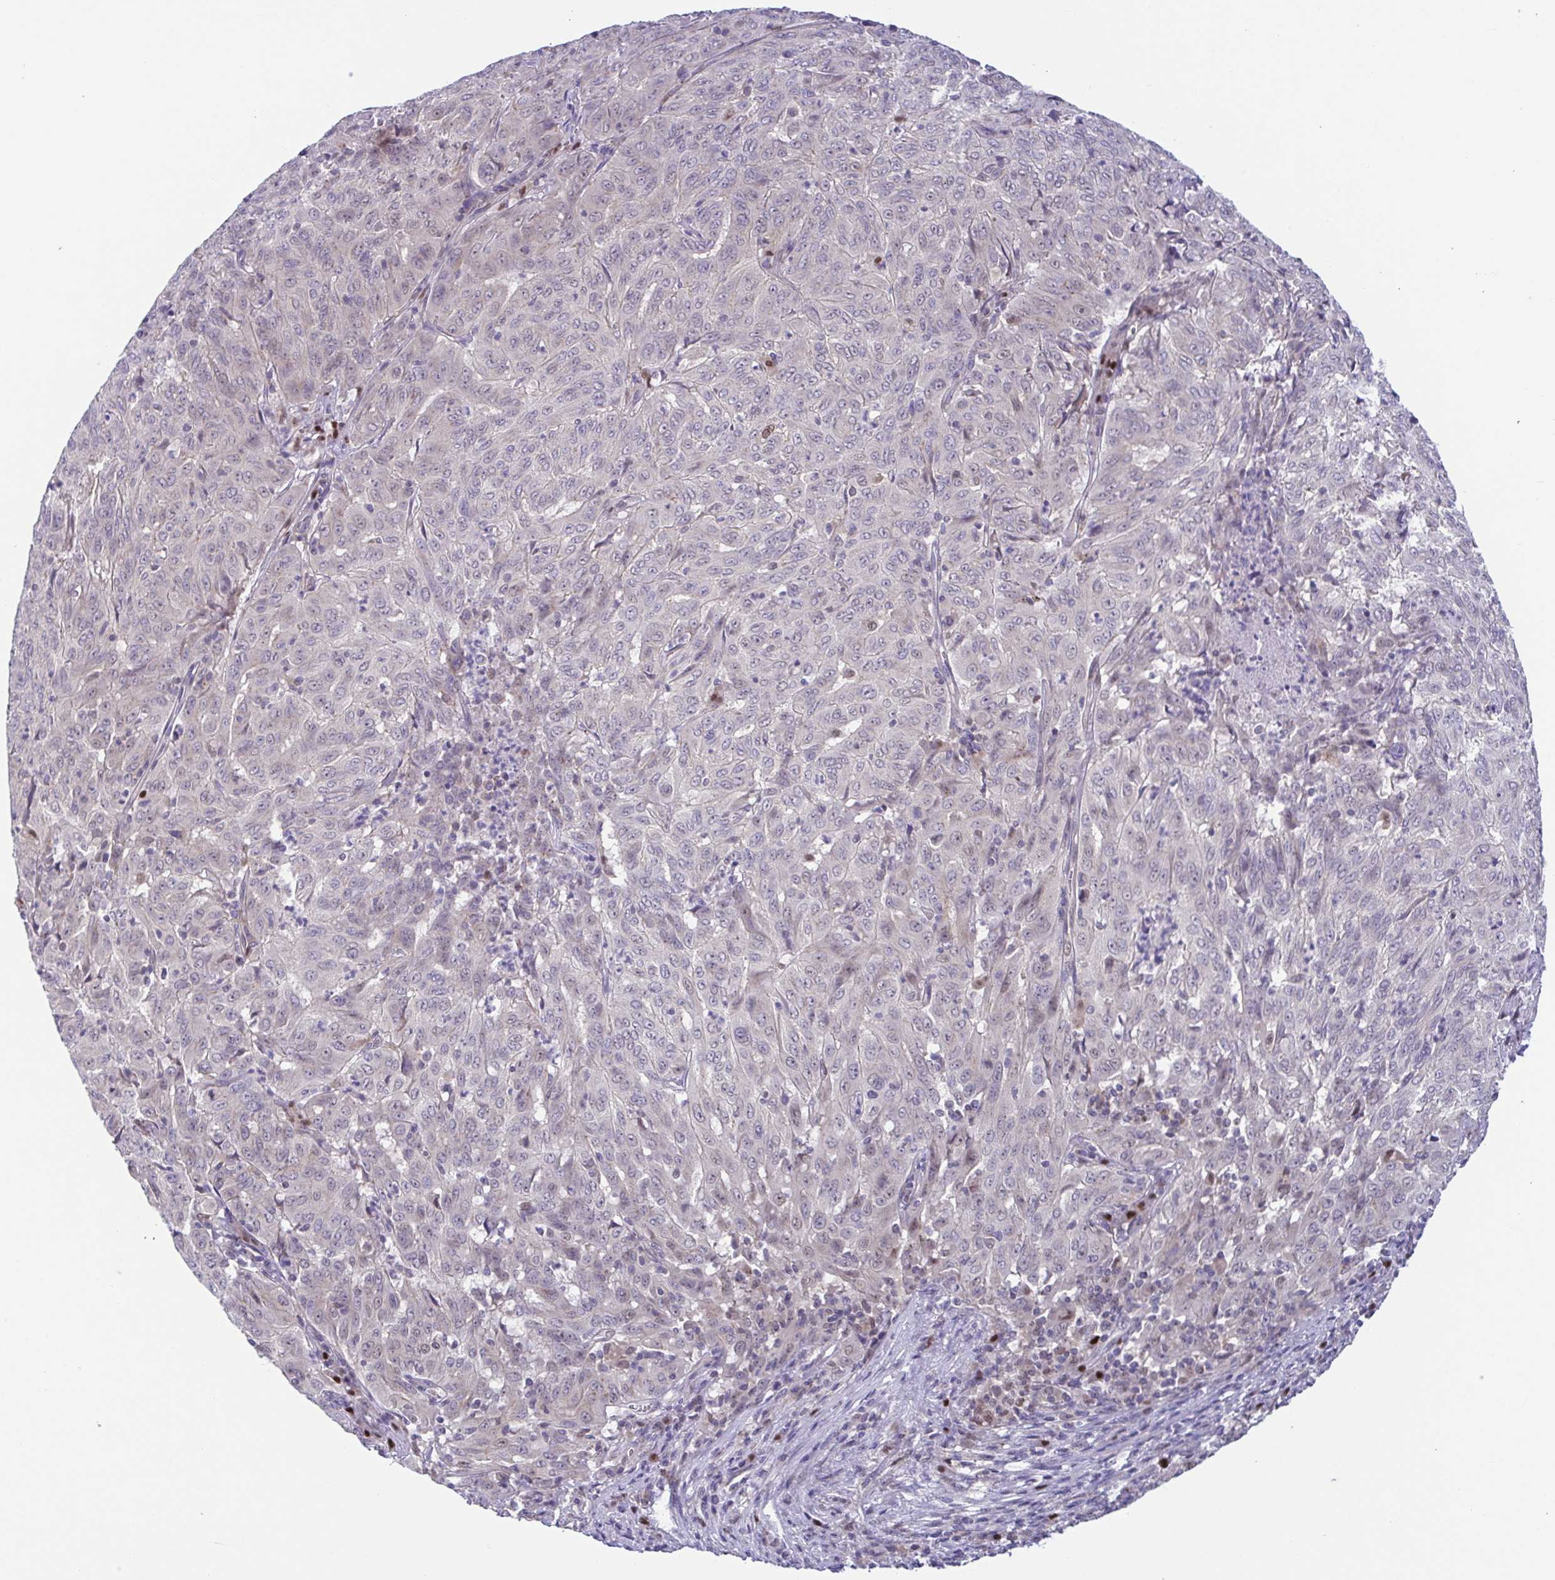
{"staining": {"intensity": "negative", "quantity": "none", "location": "none"}, "tissue": "pancreatic cancer", "cell_type": "Tumor cells", "image_type": "cancer", "snomed": [{"axis": "morphology", "description": "Adenocarcinoma, NOS"}, {"axis": "topography", "description": "Pancreas"}], "caption": "Photomicrograph shows no protein staining in tumor cells of pancreatic cancer tissue.", "gene": "UBE2Q1", "patient": {"sex": "male", "age": 63}}